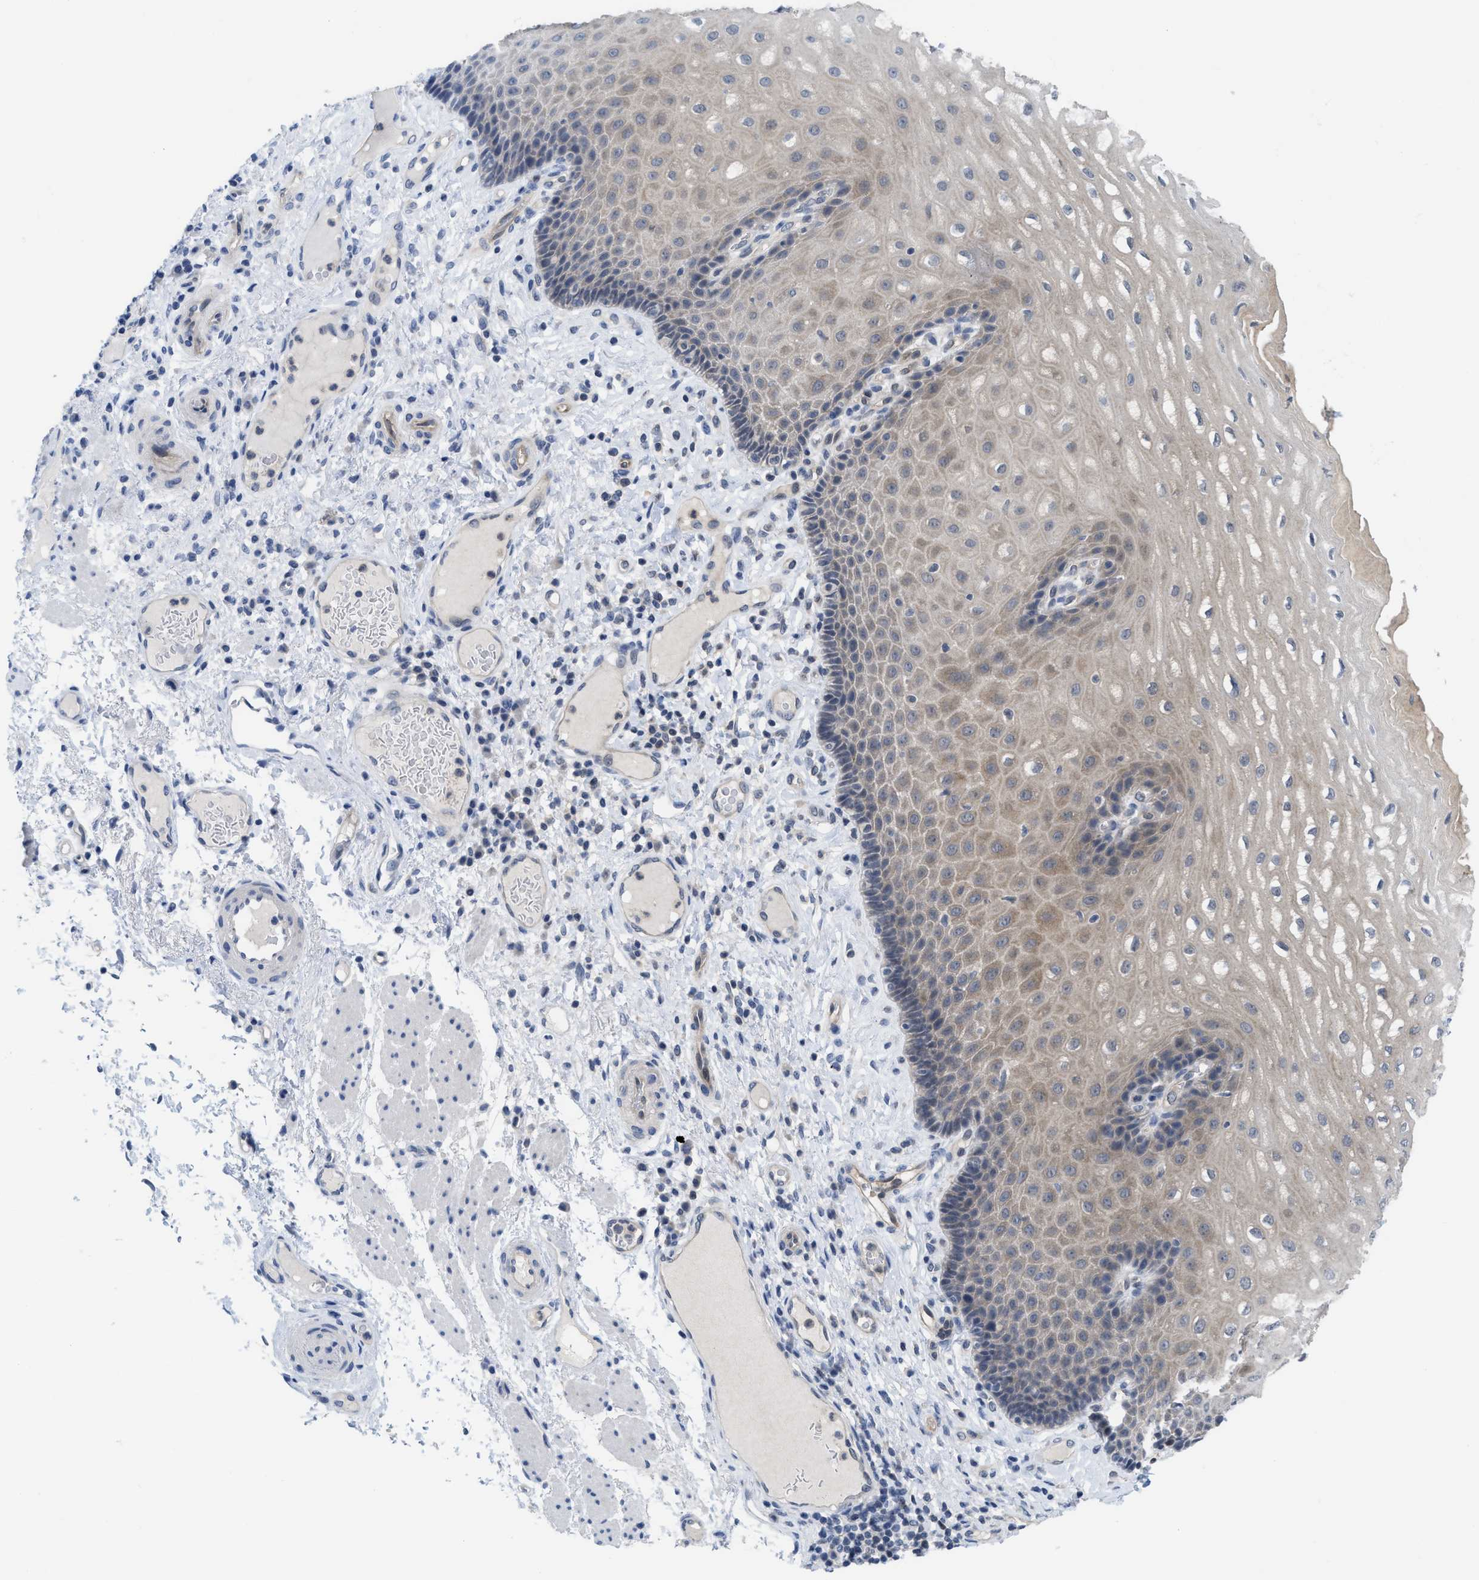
{"staining": {"intensity": "weak", "quantity": "25%-75%", "location": "cytoplasmic/membranous"}, "tissue": "esophagus", "cell_type": "Squamous epithelial cells", "image_type": "normal", "snomed": [{"axis": "morphology", "description": "Normal tissue, NOS"}, {"axis": "topography", "description": "Esophagus"}], "caption": "Esophagus stained with DAB immunohistochemistry shows low levels of weak cytoplasmic/membranous expression in about 25%-75% of squamous epithelial cells. (DAB IHC, brown staining for protein, blue staining for nuclei).", "gene": "LDAF1", "patient": {"sex": "male", "age": 54}}